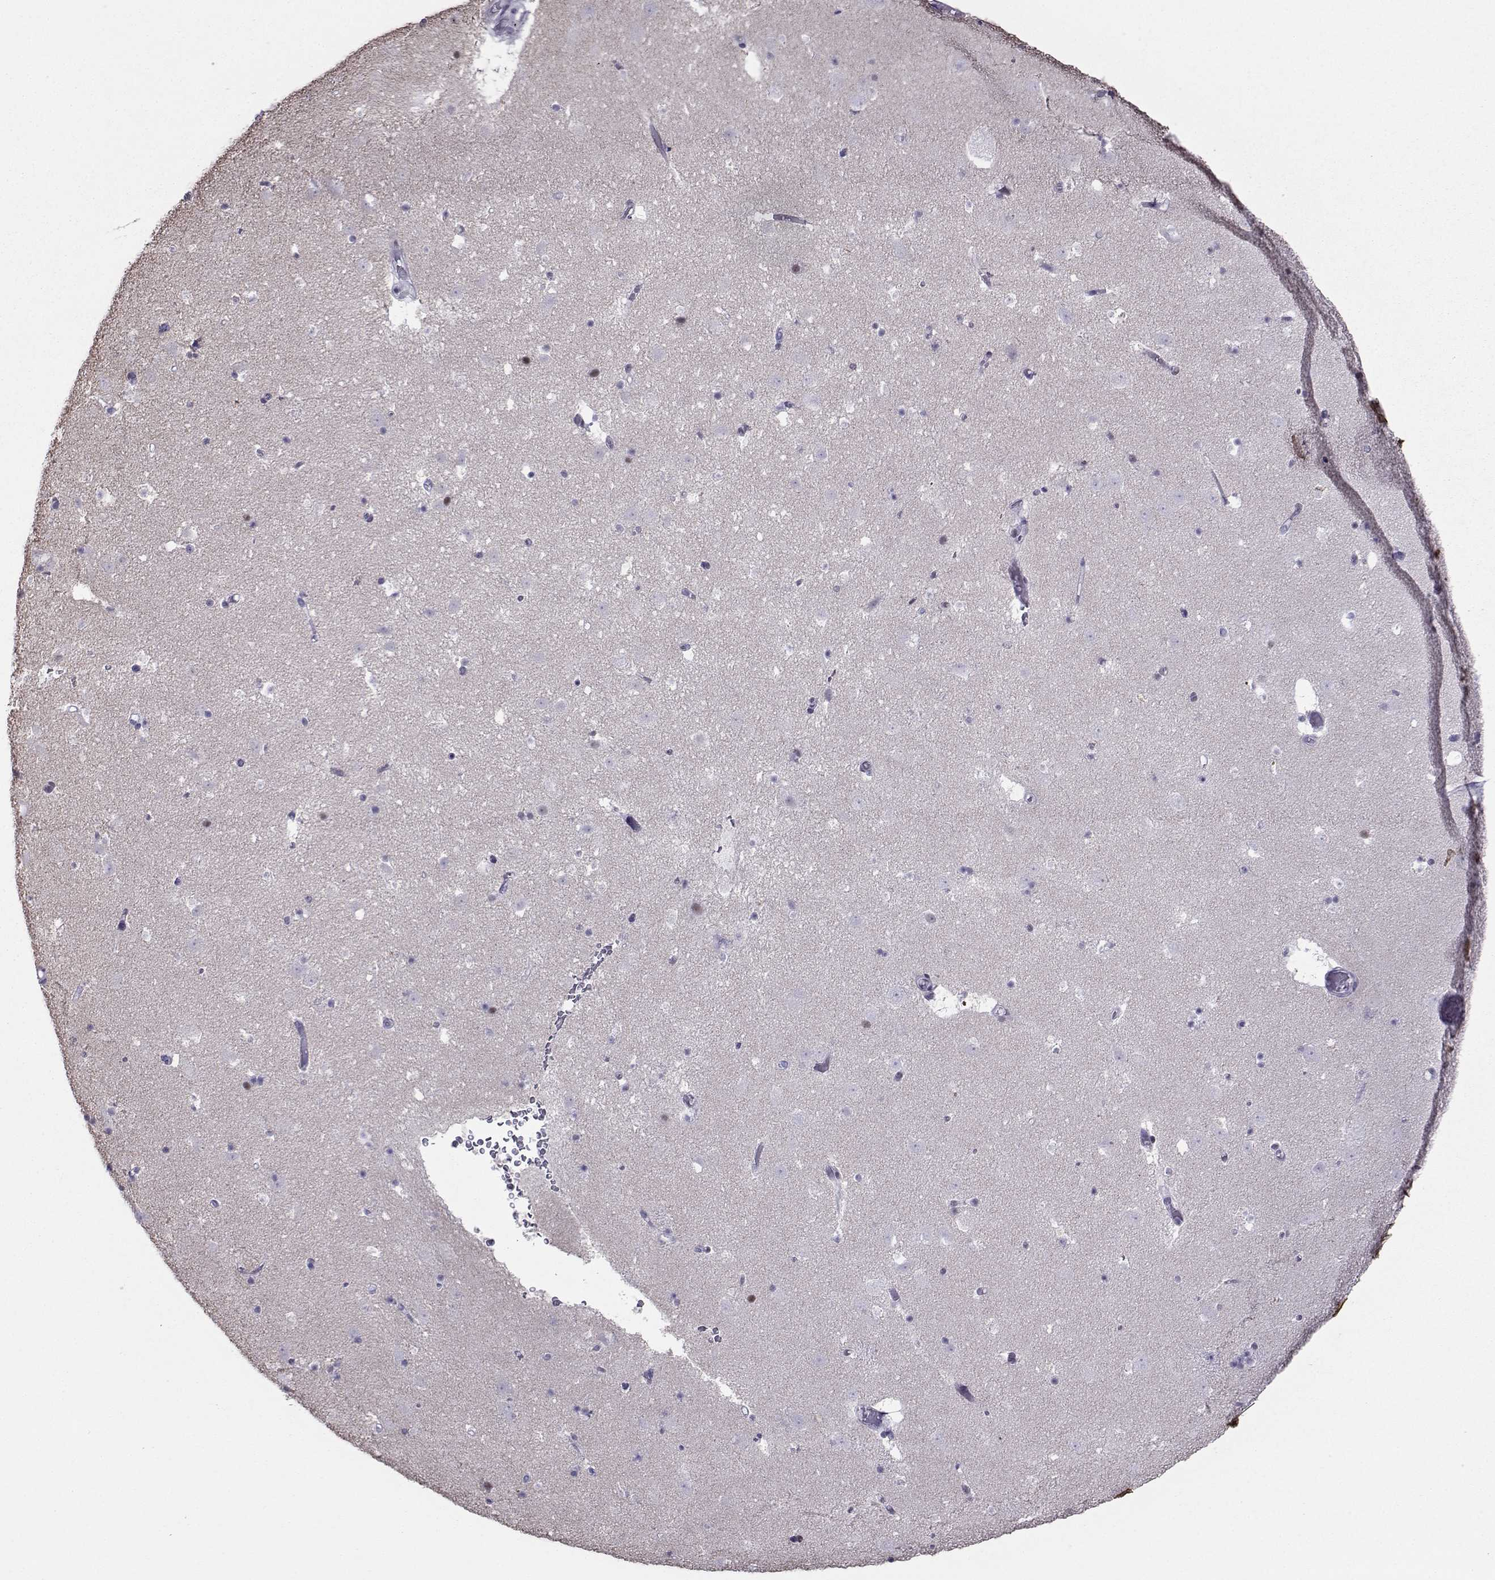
{"staining": {"intensity": "negative", "quantity": "none", "location": "none"}, "tissue": "caudate", "cell_type": "Glial cells", "image_type": "normal", "snomed": [{"axis": "morphology", "description": "Normal tissue, NOS"}, {"axis": "topography", "description": "Lateral ventricle wall"}], "caption": "Protein analysis of unremarkable caudate shows no significant expression in glial cells. Brightfield microscopy of IHC stained with DAB (3,3'-diaminobenzidine) (brown) and hematoxylin (blue), captured at high magnification.", "gene": "LORICRIN", "patient": {"sex": "female", "age": 42}}